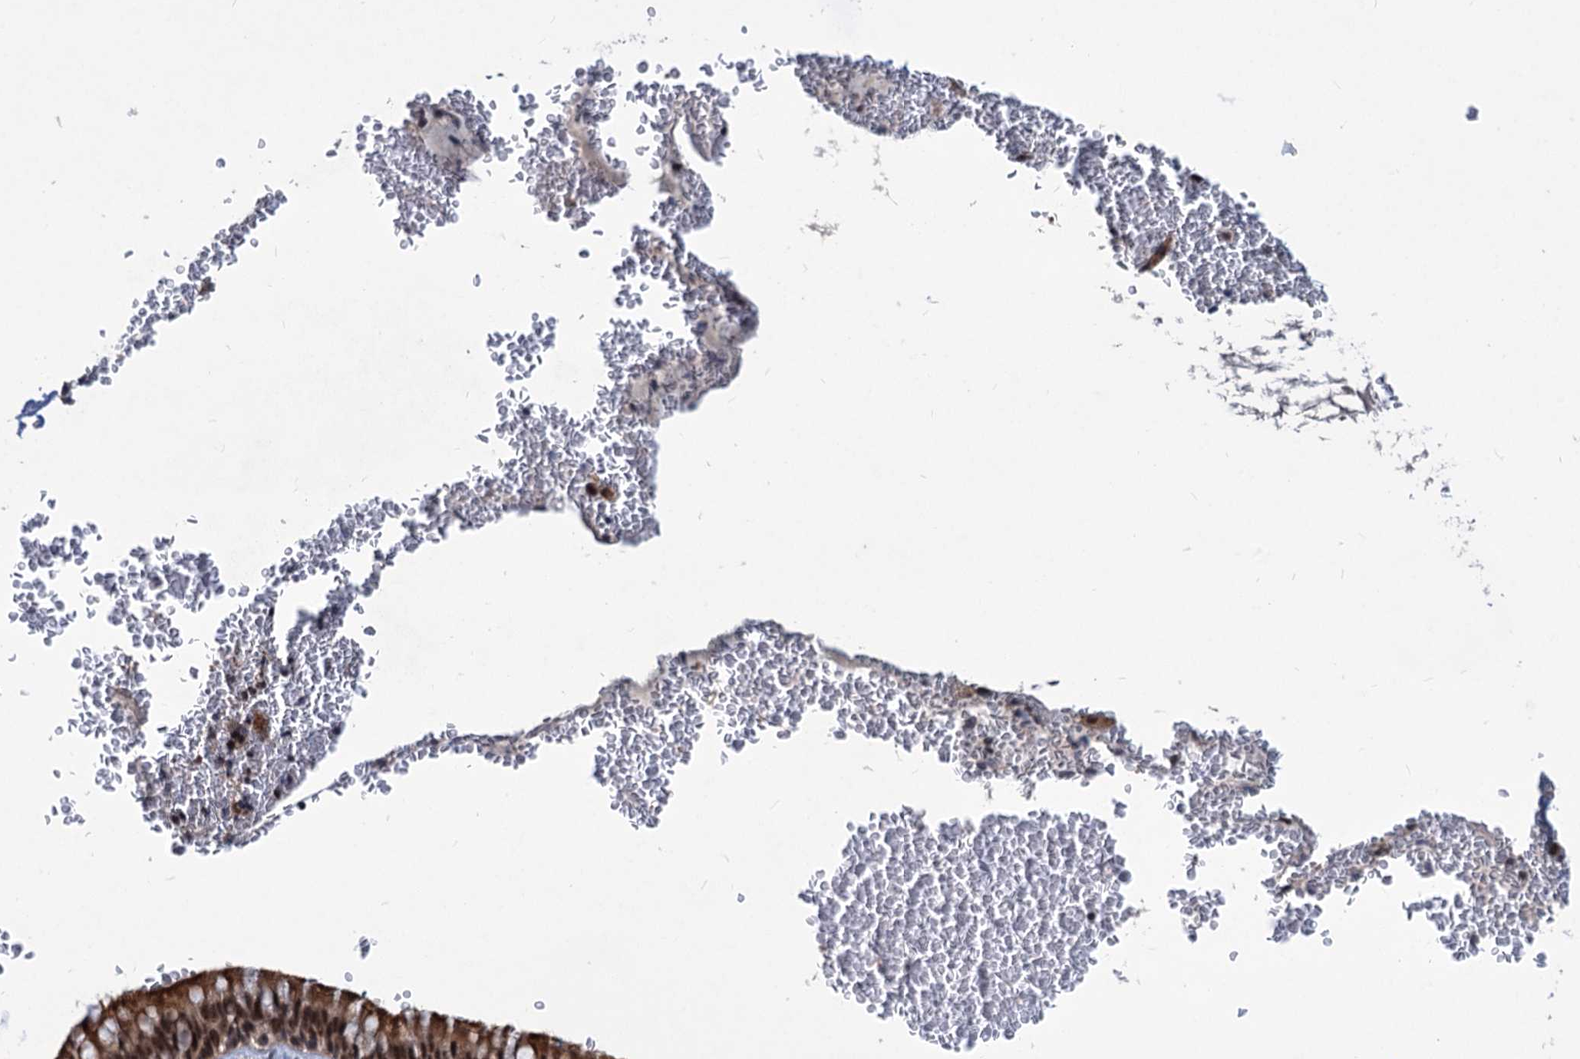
{"staining": {"intensity": "moderate", "quantity": ">75%", "location": "cytoplasmic/membranous,nuclear"}, "tissue": "bronchus", "cell_type": "Respiratory epithelial cells", "image_type": "normal", "snomed": [{"axis": "morphology", "description": "Normal tissue, NOS"}, {"axis": "topography", "description": "Cartilage tissue"}, {"axis": "topography", "description": "Bronchus"}], "caption": "Normal bronchus shows moderate cytoplasmic/membranous,nuclear positivity in approximately >75% of respiratory epithelial cells, visualized by immunohistochemistry.", "gene": "PHF8", "patient": {"sex": "female", "age": 36}}